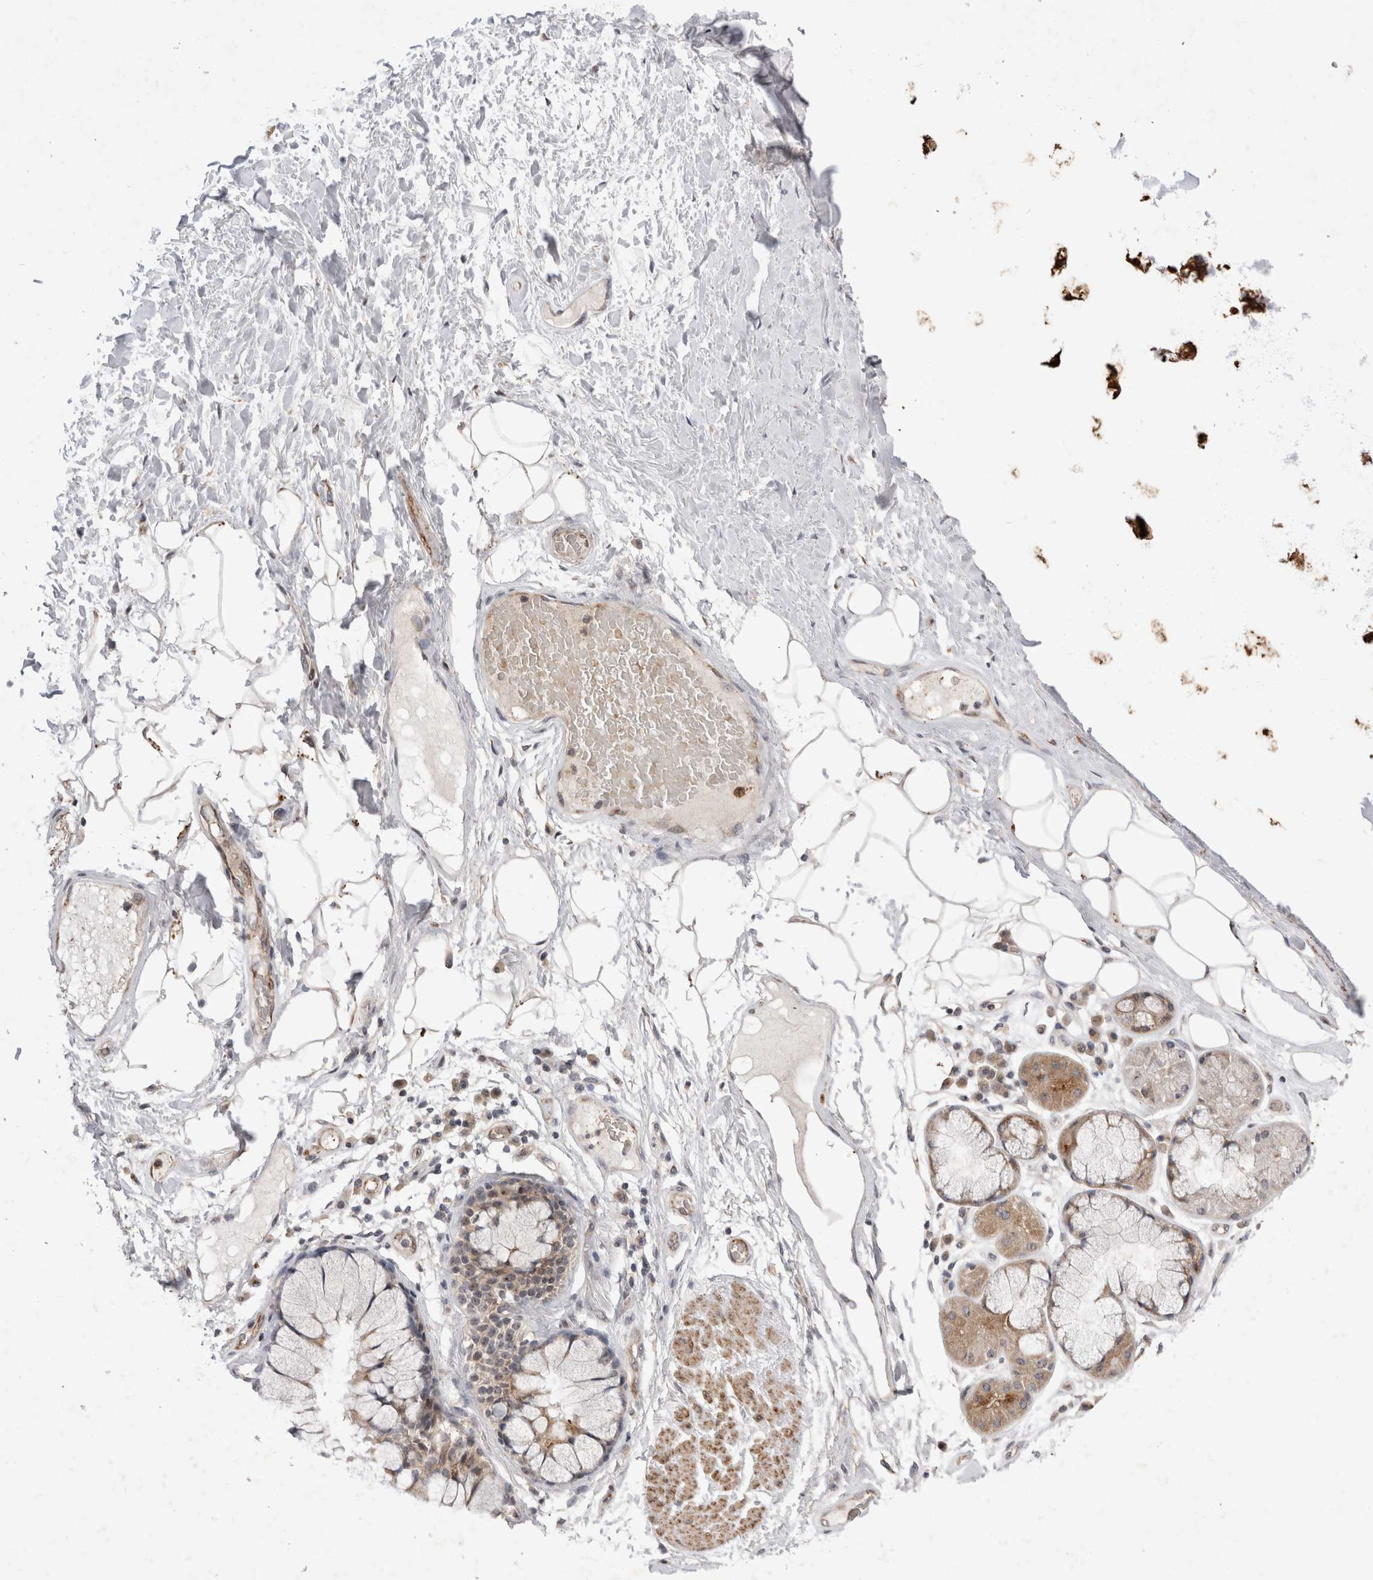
{"staining": {"intensity": "moderate", "quantity": ">75%", "location": "cytoplasmic/membranous,nuclear"}, "tissue": "adipose tissue", "cell_type": "Adipocytes", "image_type": "normal", "snomed": [{"axis": "morphology", "description": "Normal tissue, NOS"}, {"axis": "topography", "description": "Bronchus"}], "caption": "IHC histopathology image of normal human adipose tissue stained for a protein (brown), which exhibits medium levels of moderate cytoplasmic/membranous,nuclear staining in approximately >75% of adipocytes.", "gene": "STK11", "patient": {"sex": "male", "age": 66}}